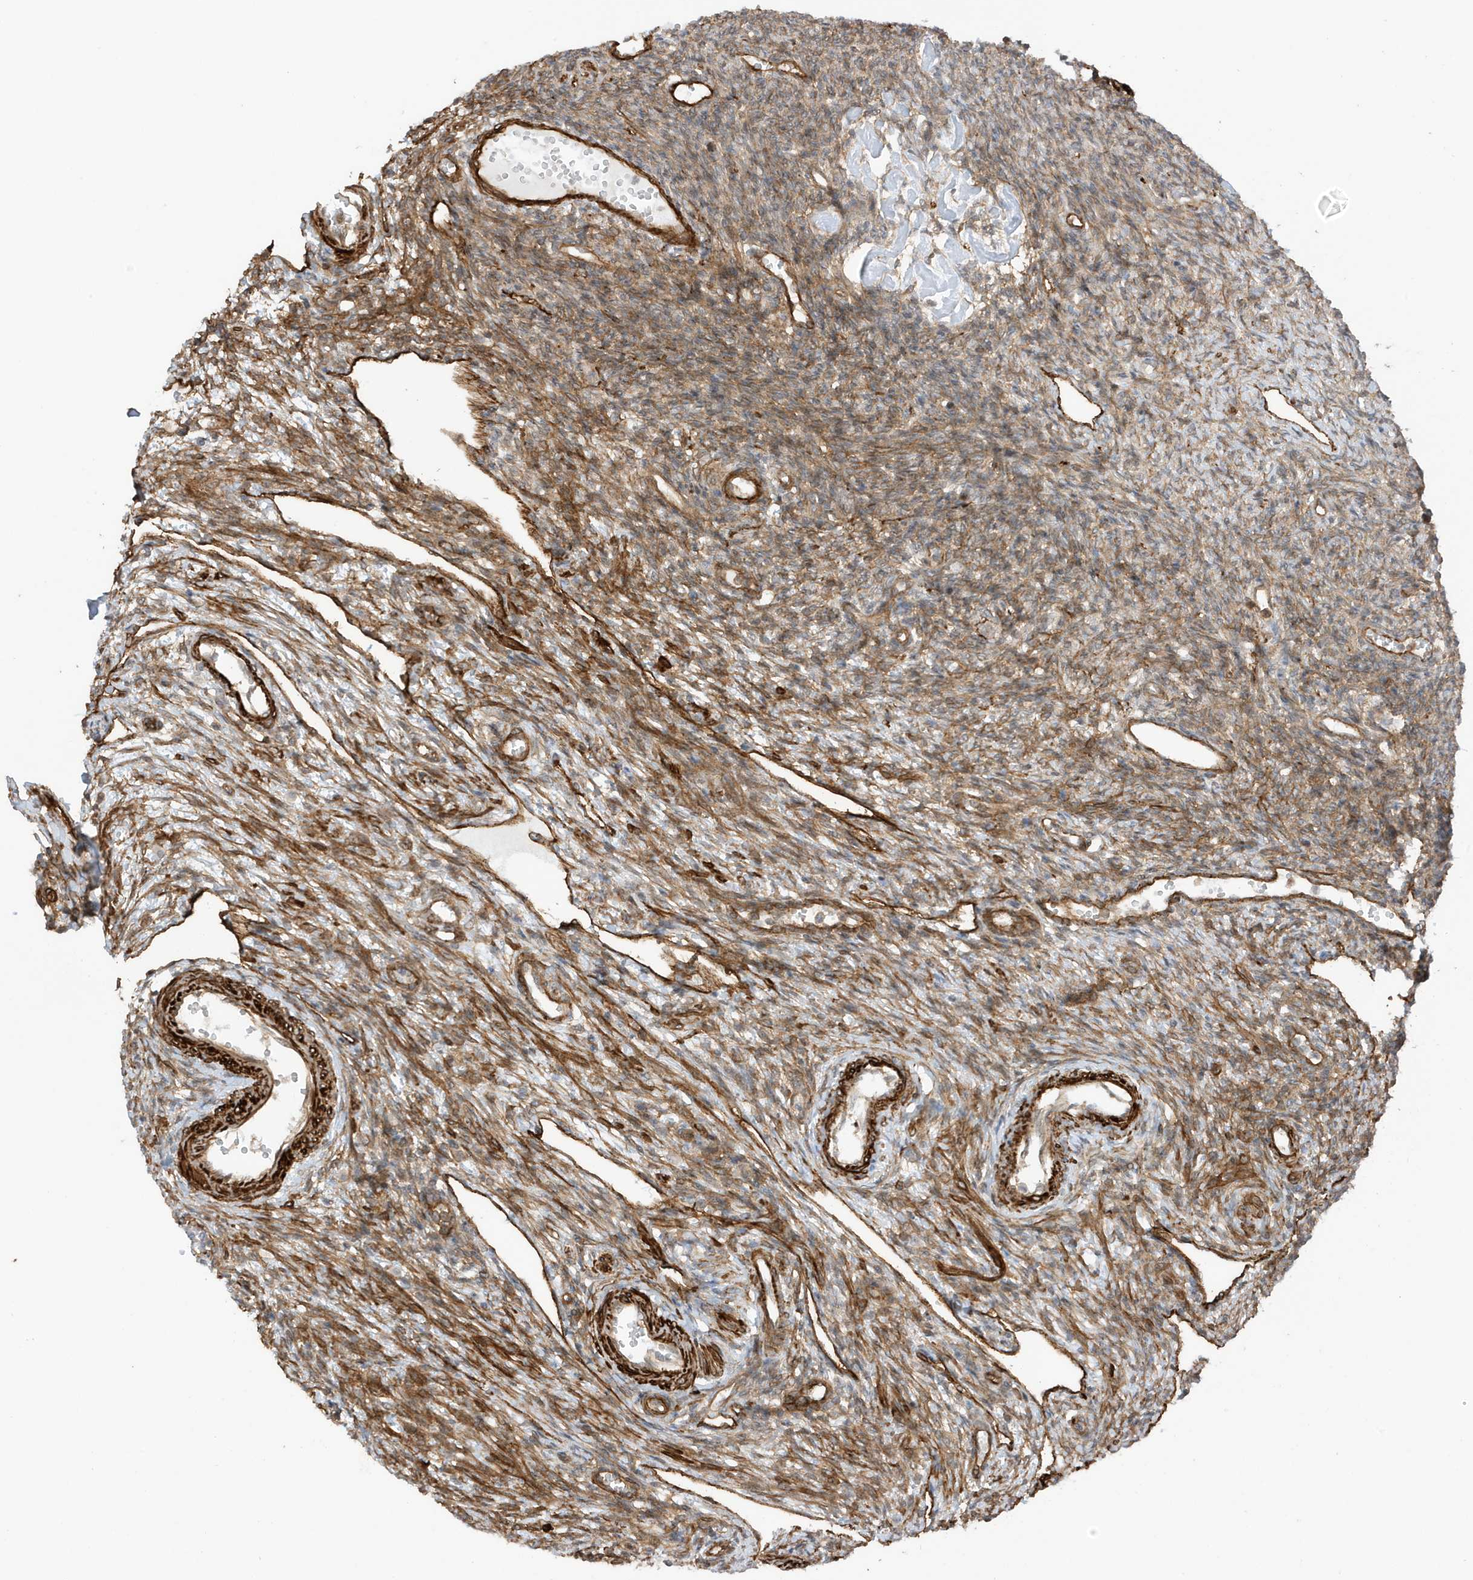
{"staining": {"intensity": "moderate", "quantity": ">75%", "location": "cytoplasmic/membranous"}, "tissue": "ovary", "cell_type": "Ovarian stroma cells", "image_type": "normal", "snomed": [{"axis": "morphology", "description": "Normal tissue, NOS"}, {"axis": "morphology", "description": "Cyst, NOS"}, {"axis": "topography", "description": "Ovary"}], "caption": "A brown stain highlights moderate cytoplasmic/membranous staining of a protein in ovarian stroma cells of benign human ovary.", "gene": "CDC42EP3", "patient": {"sex": "female", "age": 33}}